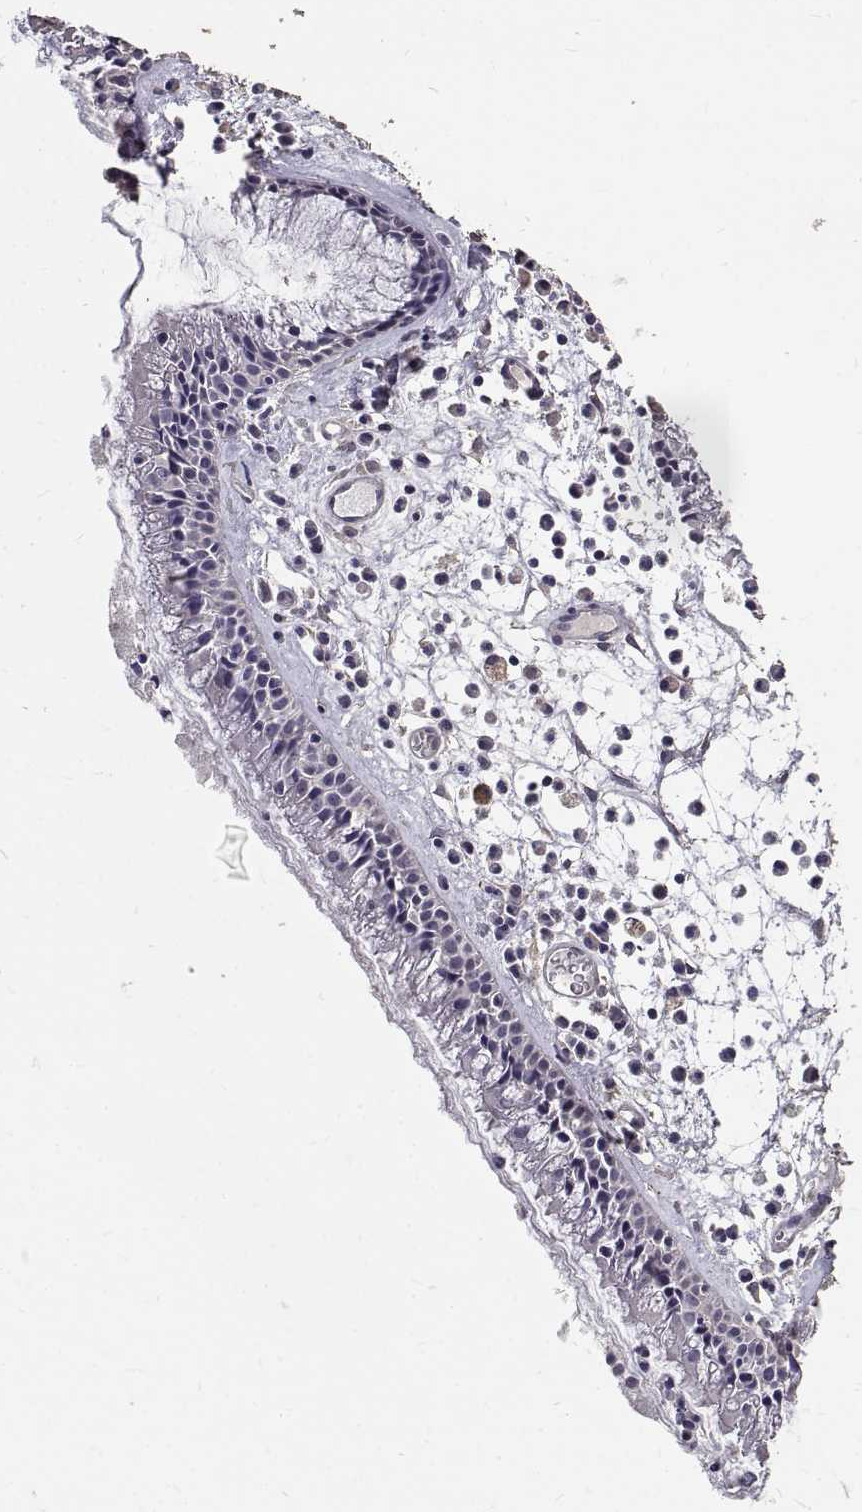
{"staining": {"intensity": "negative", "quantity": "none", "location": "none"}, "tissue": "nasopharynx", "cell_type": "Respiratory epithelial cells", "image_type": "normal", "snomed": [{"axis": "morphology", "description": "Normal tissue, NOS"}, {"axis": "topography", "description": "Nasopharynx"}], "caption": "Immunohistochemistry (IHC) histopathology image of normal nasopharynx: nasopharynx stained with DAB (3,3'-diaminobenzidine) reveals no significant protein staining in respiratory epithelial cells. The staining was performed using DAB to visualize the protein expression in brown, while the nuclei were stained in blue with hematoxylin (Magnification: 20x).", "gene": "PEA15", "patient": {"sex": "female", "age": 47}}